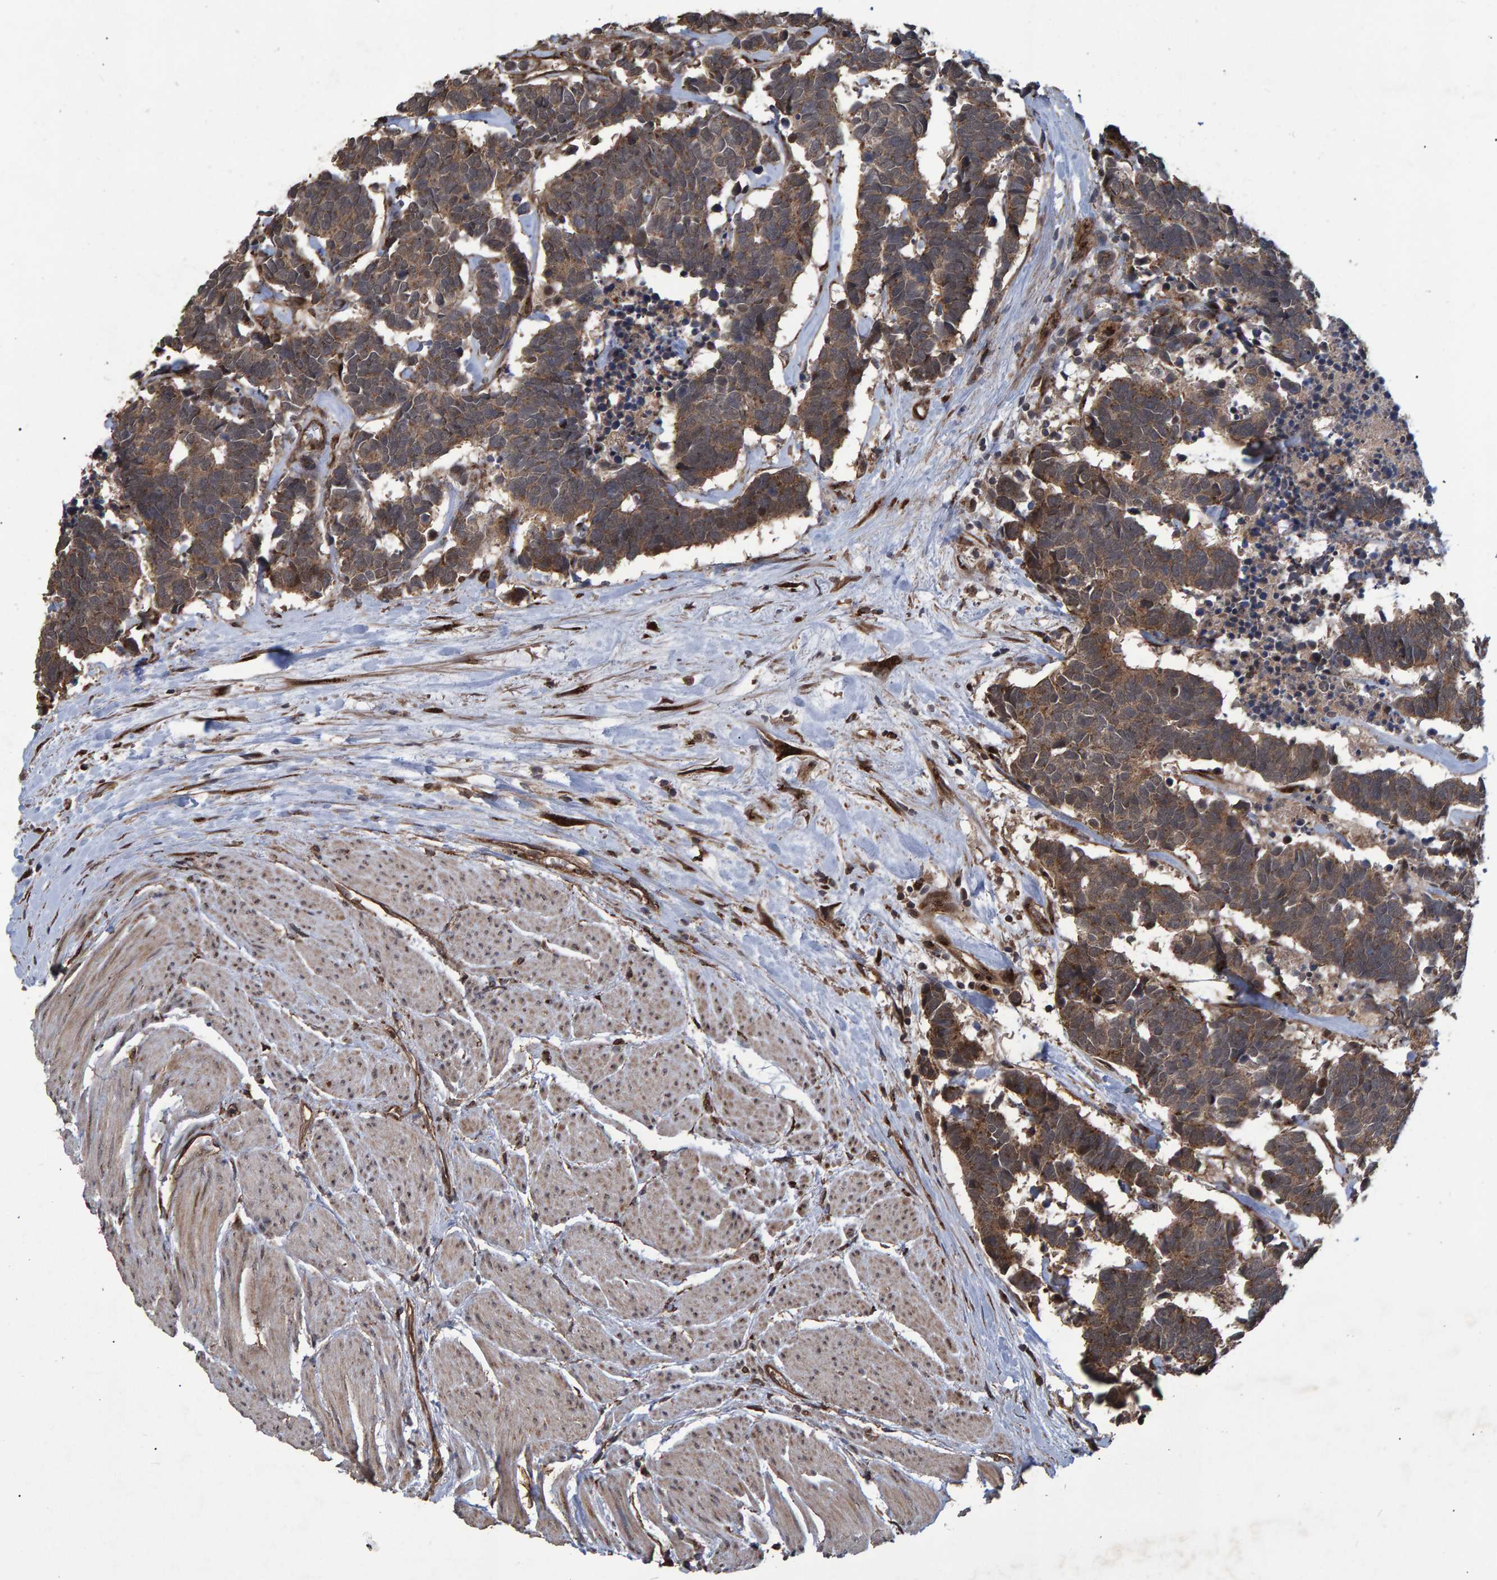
{"staining": {"intensity": "moderate", "quantity": ">75%", "location": "cytoplasmic/membranous"}, "tissue": "carcinoid", "cell_type": "Tumor cells", "image_type": "cancer", "snomed": [{"axis": "morphology", "description": "Carcinoma, NOS"}, {"axis": "morphology", "description": "Carcinoid, malignant, NOS"}, {"axis": "topography", "description": "Urinary bladder"}], "caption": "Immunohistochemistry photomicrograph of human carcinoid stained for a protein (brown), which shows medium levels of moderate cytoplasmic/membranous positivity in about >75% of tumor cells.", "gene": "TRIM68", "patient": {"sex": "male", "age": 57}}